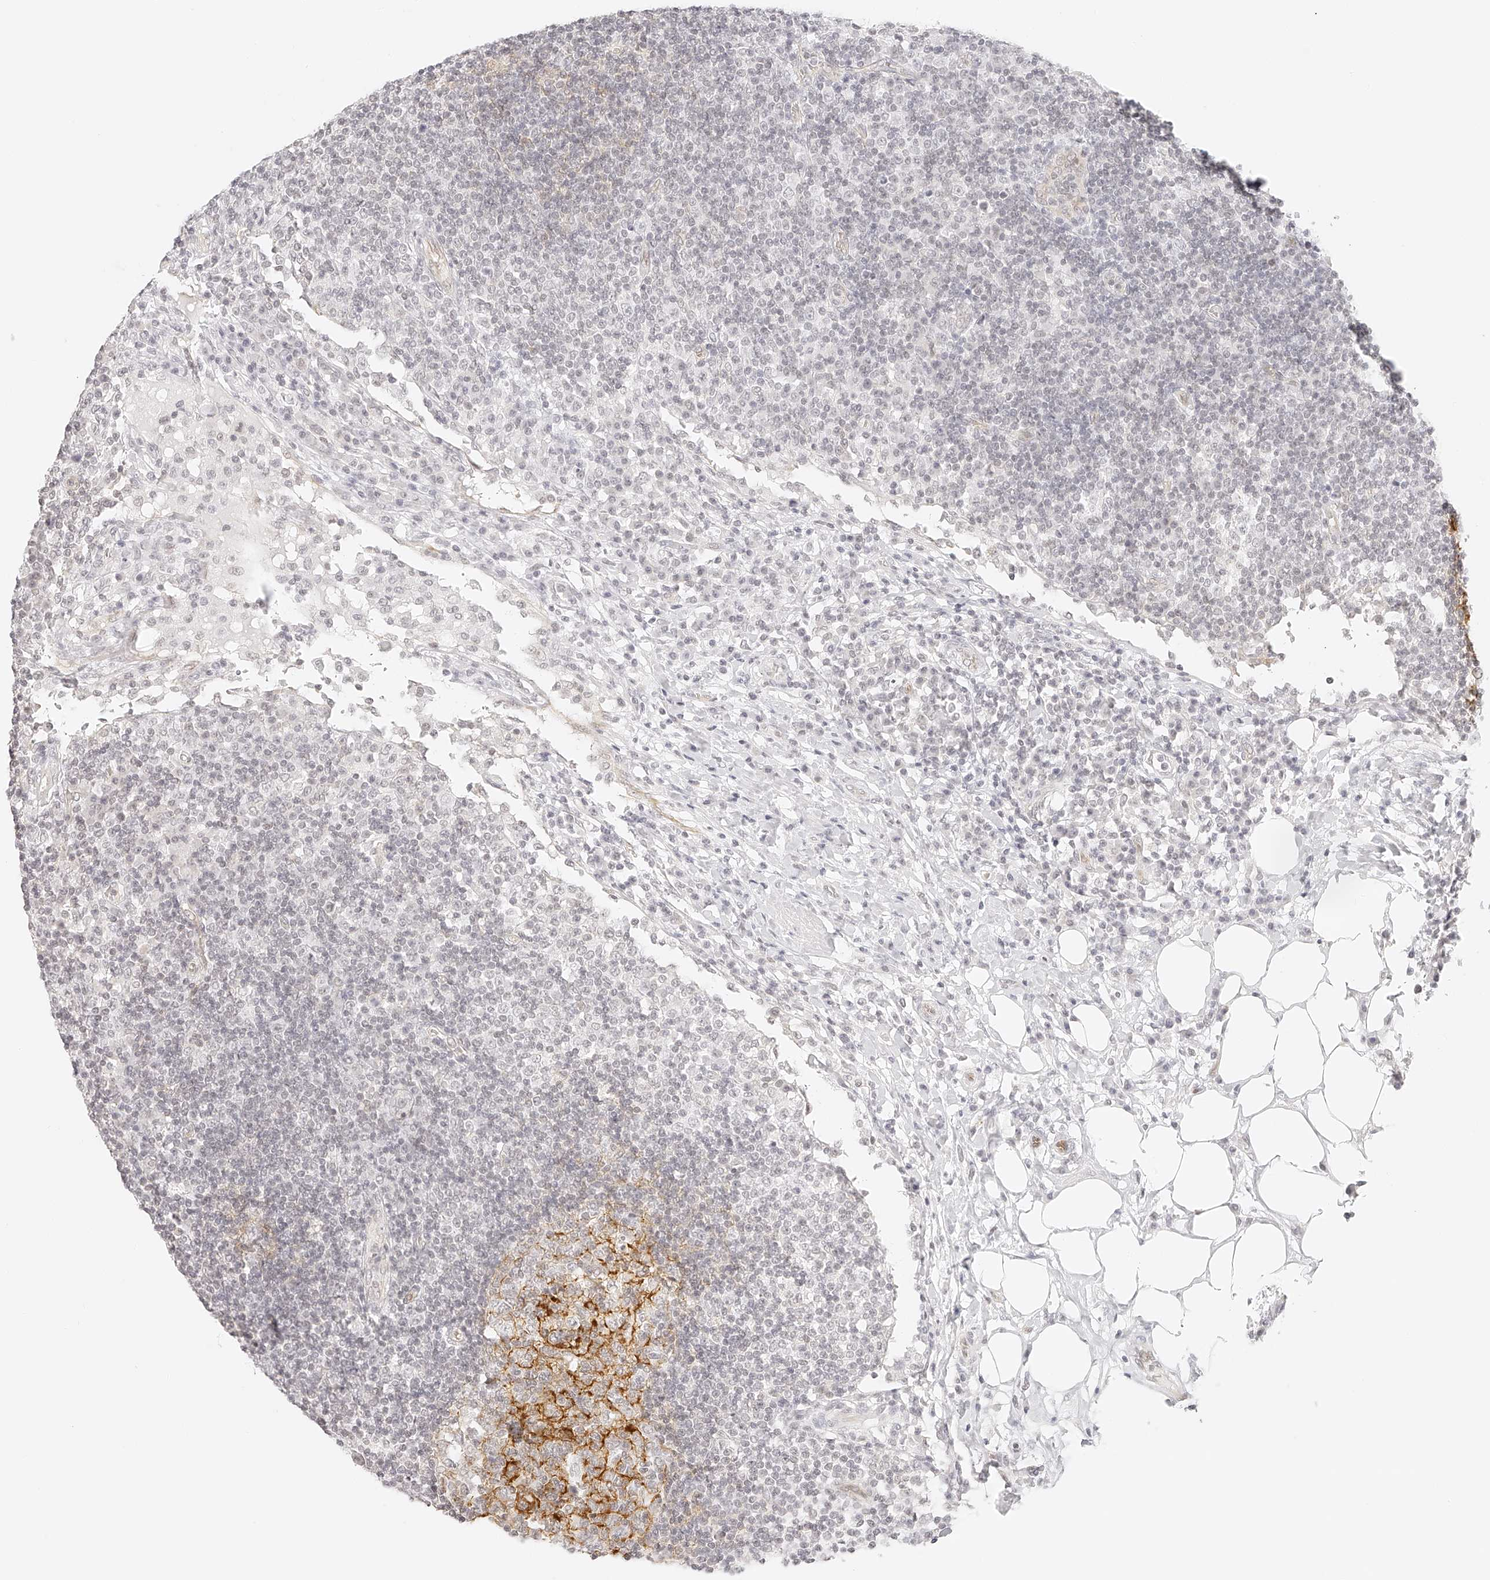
{"staining": {"intensity": "strong", "quantity": "<25%", "location": "cytoplasmic/membranous"}, "tissue": "lymph node", "cell_type": "Germinal center cells", "image_type": "normal", "snomed": [{"axis": "morphology", "description": "Normal tissue, NOS"}, {"axis": "topography", "description": "Lymph node"}], "caption": "Immunohistochemical staining of normal lymph node exhibits <25% levels of strong cytoplasmic/membranous protein expression in approximately <25% of germinal center cells. The staining was performed using DAB to visualize the protein expression in brown, while the nuclei were stained in blue with hematoxylin (Magnification: 20x).", "gene": "ZFP69", "patient": {"sex": "female", "age": 53}}